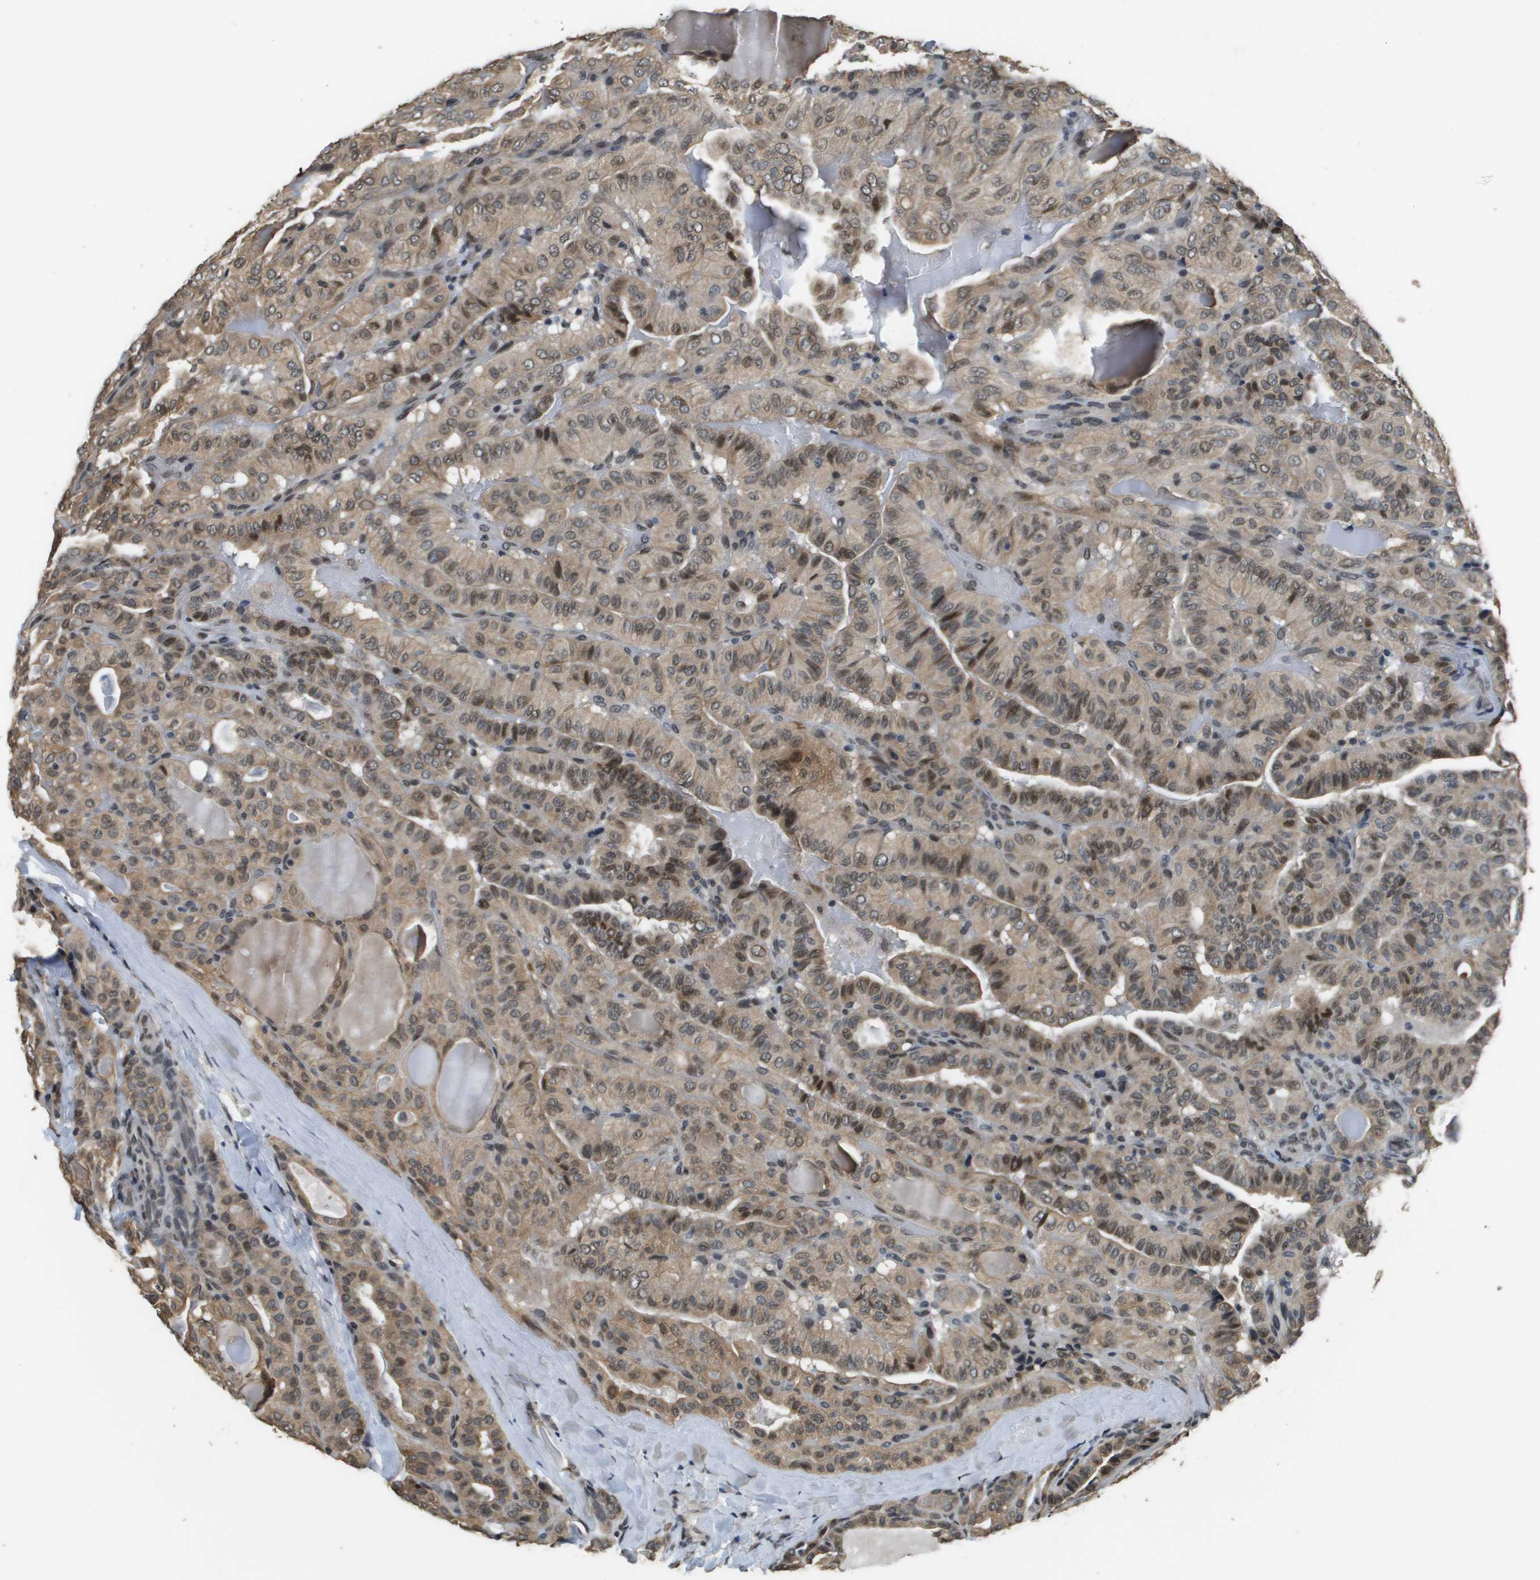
{"staining": {"intensity": "moderate", "quantity": ">75%", "location": "cytoplasmic/membranous,nuclear"}, "tissue": "thyroid cancer", "cell_type": "Tumor cells", "image_type": "cancer", "snomed": [{"axis": "morphology", "description": "Papillary adenocarcinoma, NOS"}, {"axis": "topography", "description": "Thyroid gland"}], "caption": "Tumor cells demonstrate moderate cytoplasmic/membranous and nuclear expression in approximately >75% of cells in thyroid cancer.", "gene": "FANCC", "patient": {"sex": "male", "age": 77}}